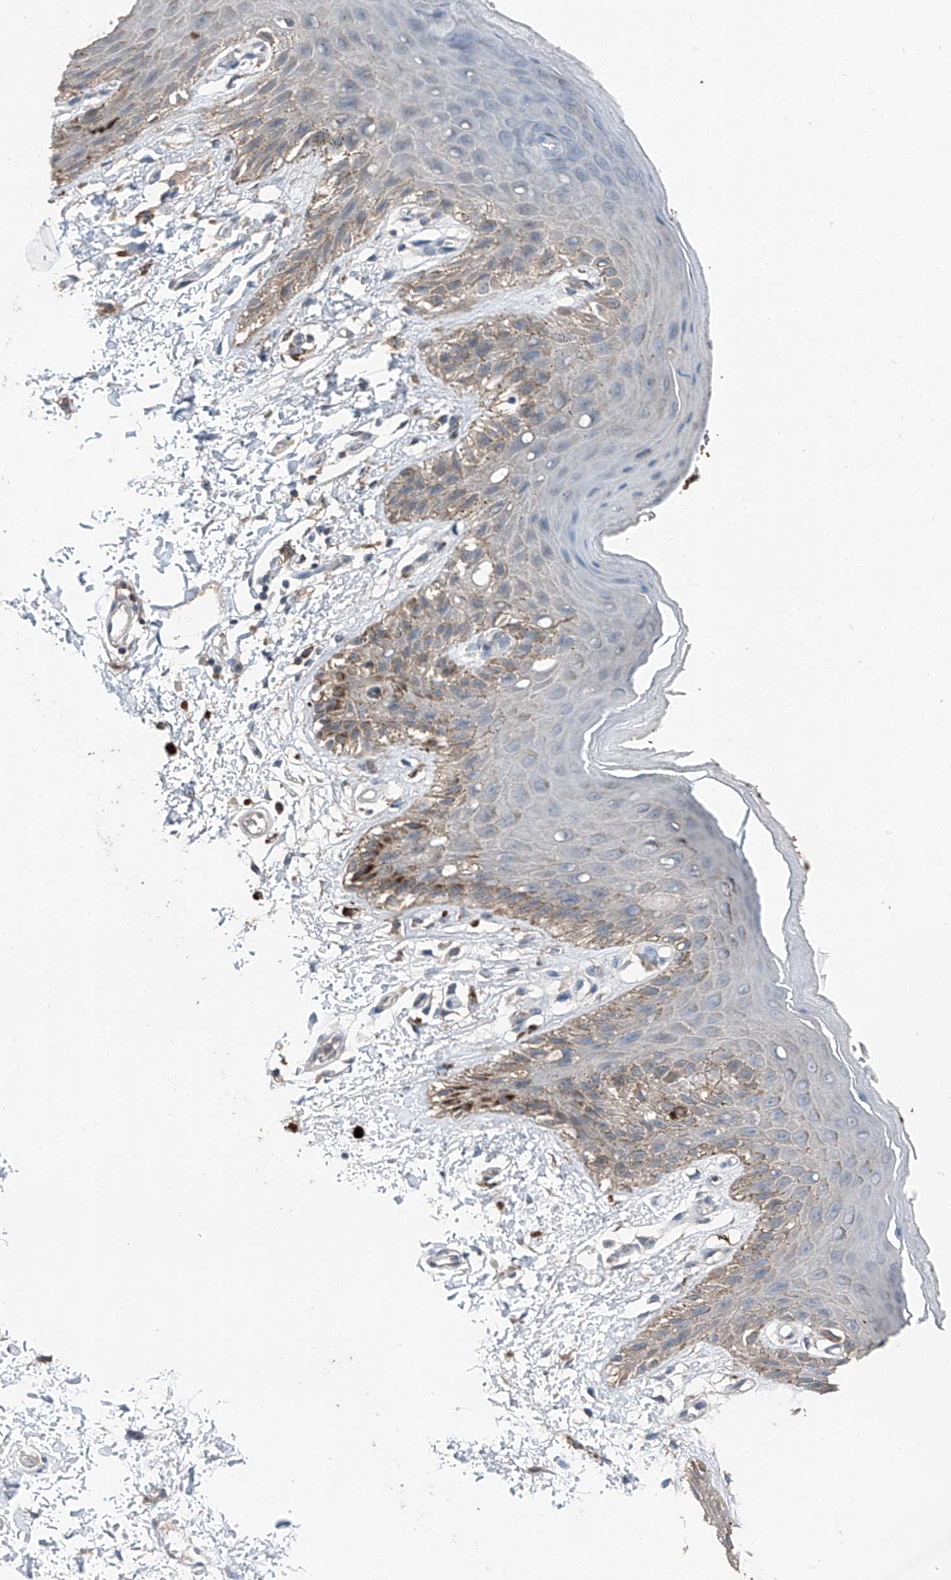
{"staining": {"intensity": "moderate", "quantity": "<25%", "location": "cytoplasmic/membranous"}, "tissue": "skin", "cell_type": "Epidermal cells", "image_type": "normal", "snomed": [{"axis": "morphology", "description": "Normal tissue, NOS"}, {"axis": "topography", "description": "Anal"}], "caption": "The micrograph shows a brown stain indicating the presence of a protein in the cytoplasmic/membranous of epidermal cells in skin.", "gene": "MAMLD1", "patient": {"sex": "male", "age": 44}}